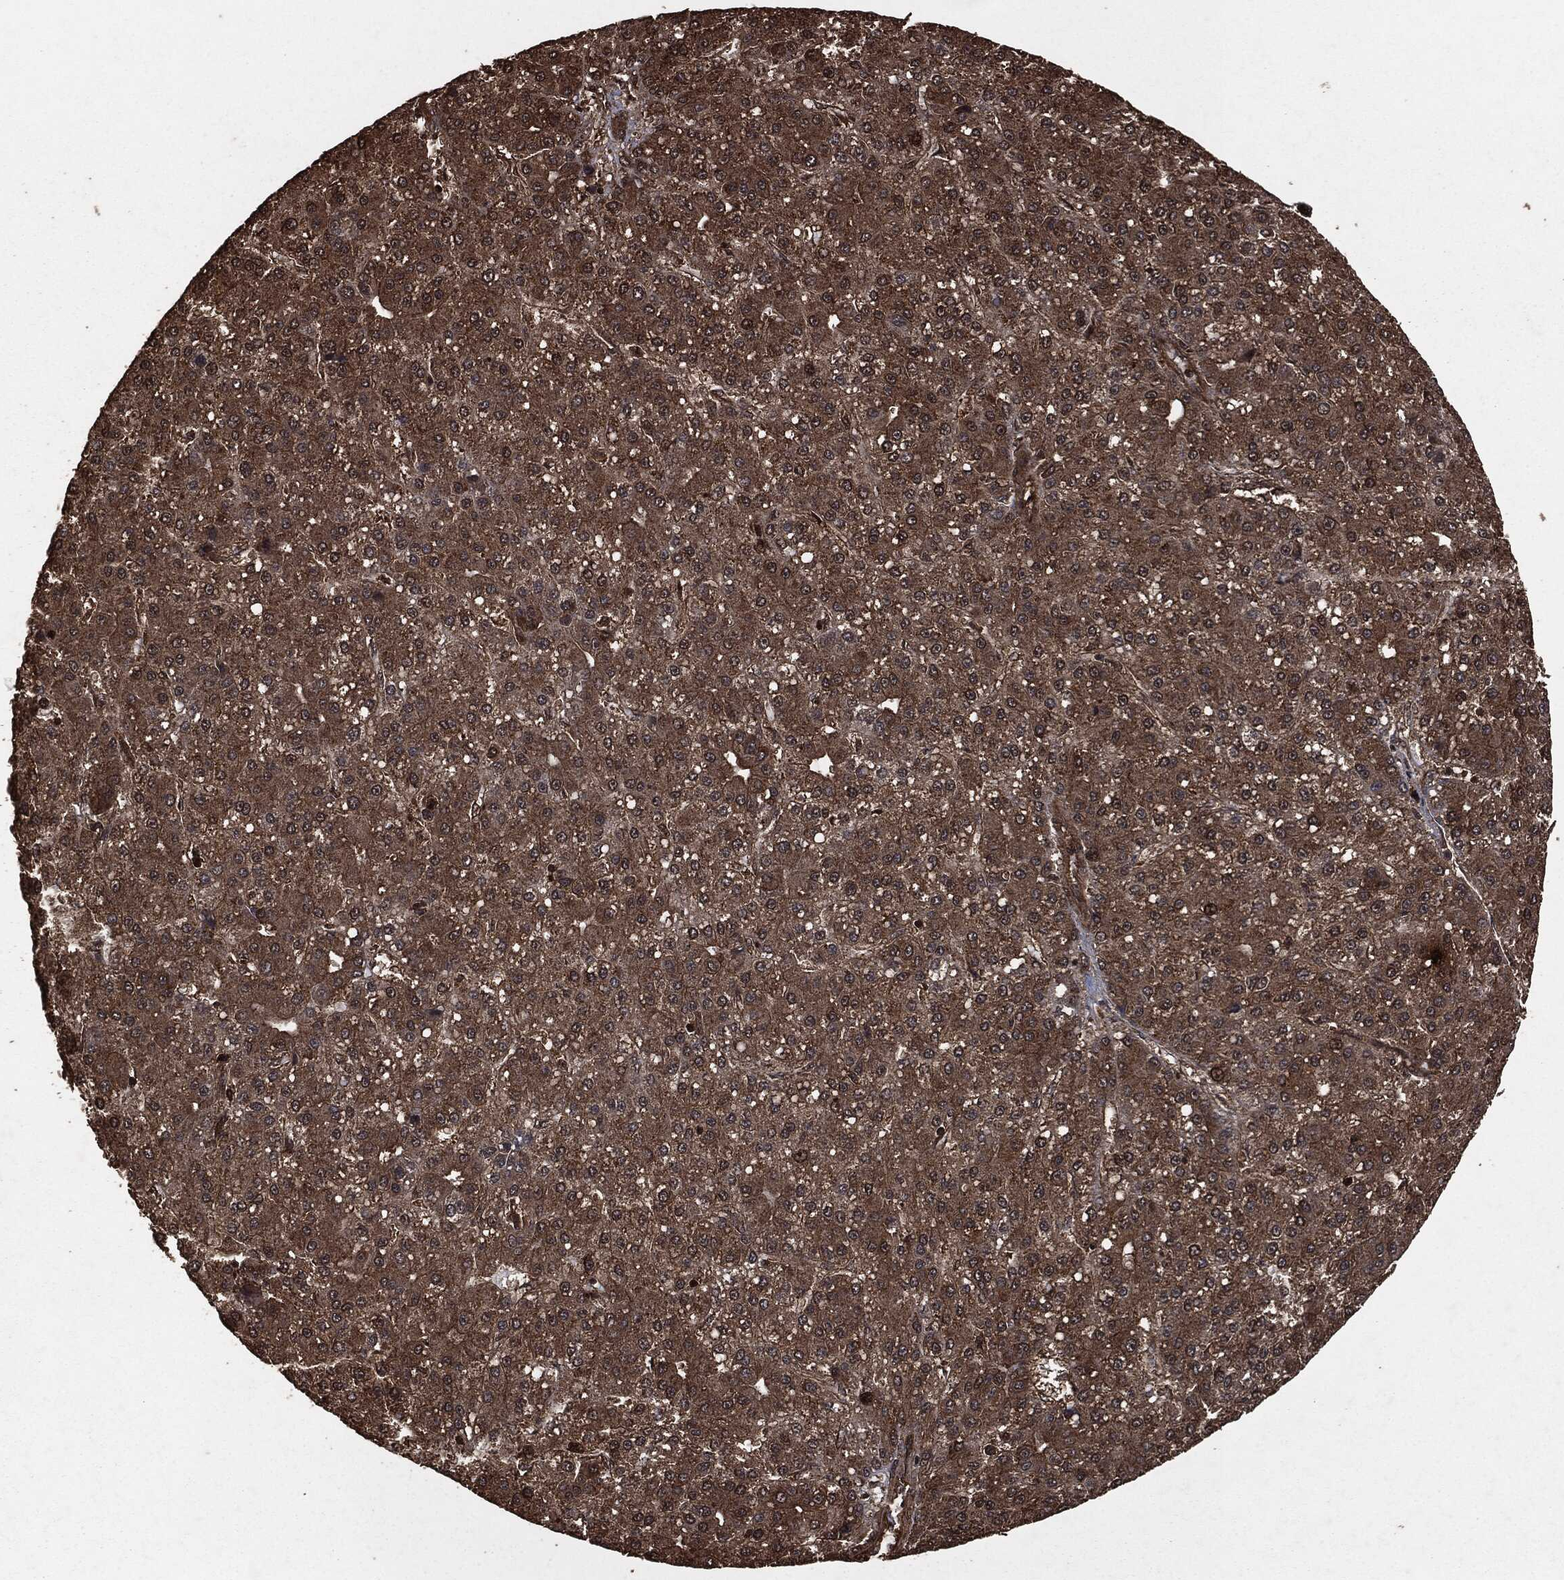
{"staining": {"intensity": "strong", "quantity": "25%-75%", "location": "cytoplasmic/membranous"}, "tissue": "liver cancer", "cell_type": "Tumor cells", "image_type": "cancer", "snomed": [{"axis": "morphology", "description": "Carcinoma, Hepatocellular, NOS"}, {"axis": "topography", "description": "Liver"}], "caption": "Liver cancer stained for a protein reveals strong cytoplasmic/membranous positivity in tumor cells.", "gene": "HRAS", "patient": {"sex": "male", "age": 67}}